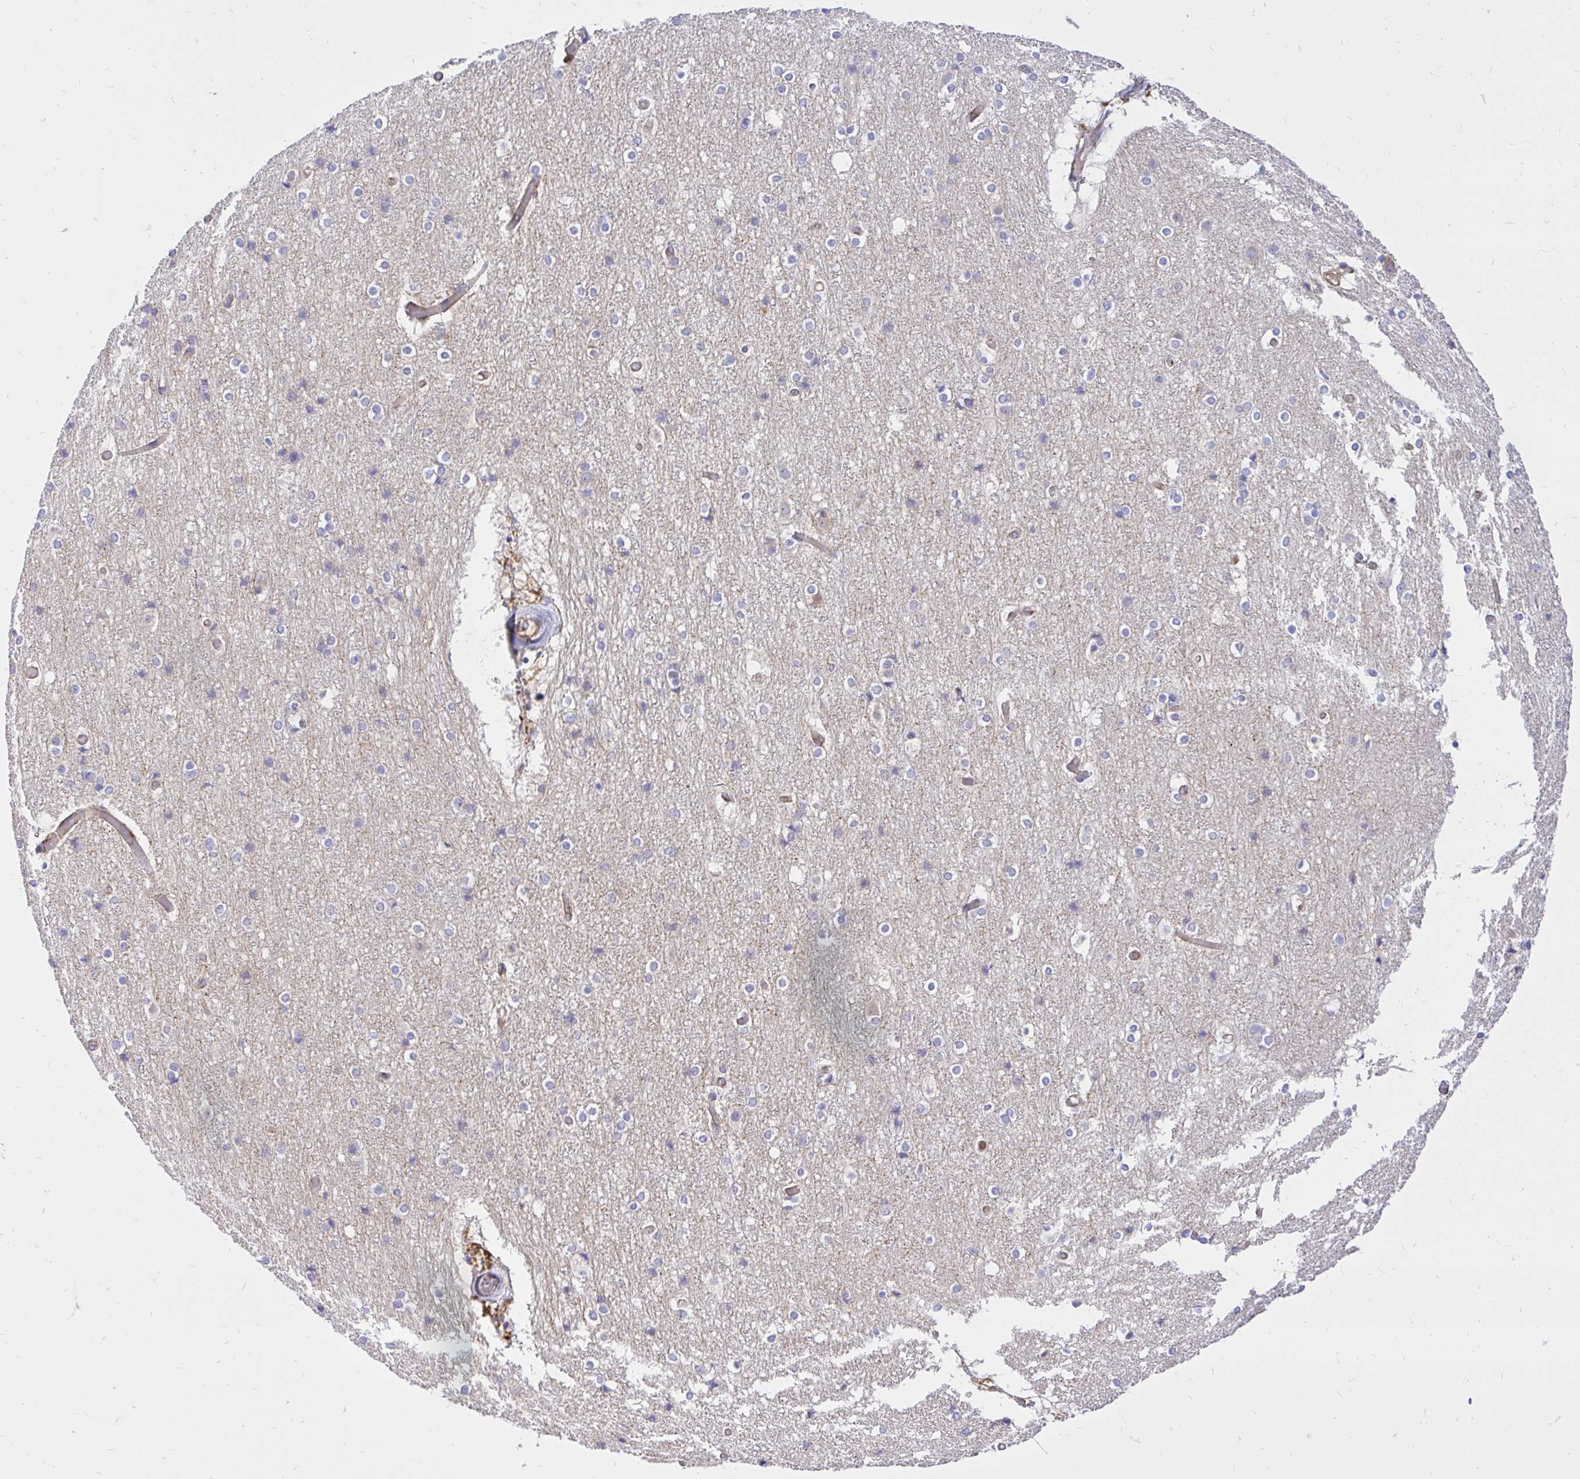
{"staining": {"intensity": "weak", "quantity": "25%-75%", "location": "cytoplasmic/membranous"}, "tissue": "cerebral cortex", "cell_type": "Endothelial cells", "image_type": "normal", "snomed": [{"axis": "morphology", "description": "Normal tissue, NOS"}, {"axis": "topography", "description": "Cerebral cortex"}], "caption": "A brown stain highlights weak cytoplasmic/membranous staining of a protein in endothelial cells of normal cerebral cortex. Nuclei are stained in blue.", "gene": "ABCB10", "patient": {"sex": "female", "age": 52}}